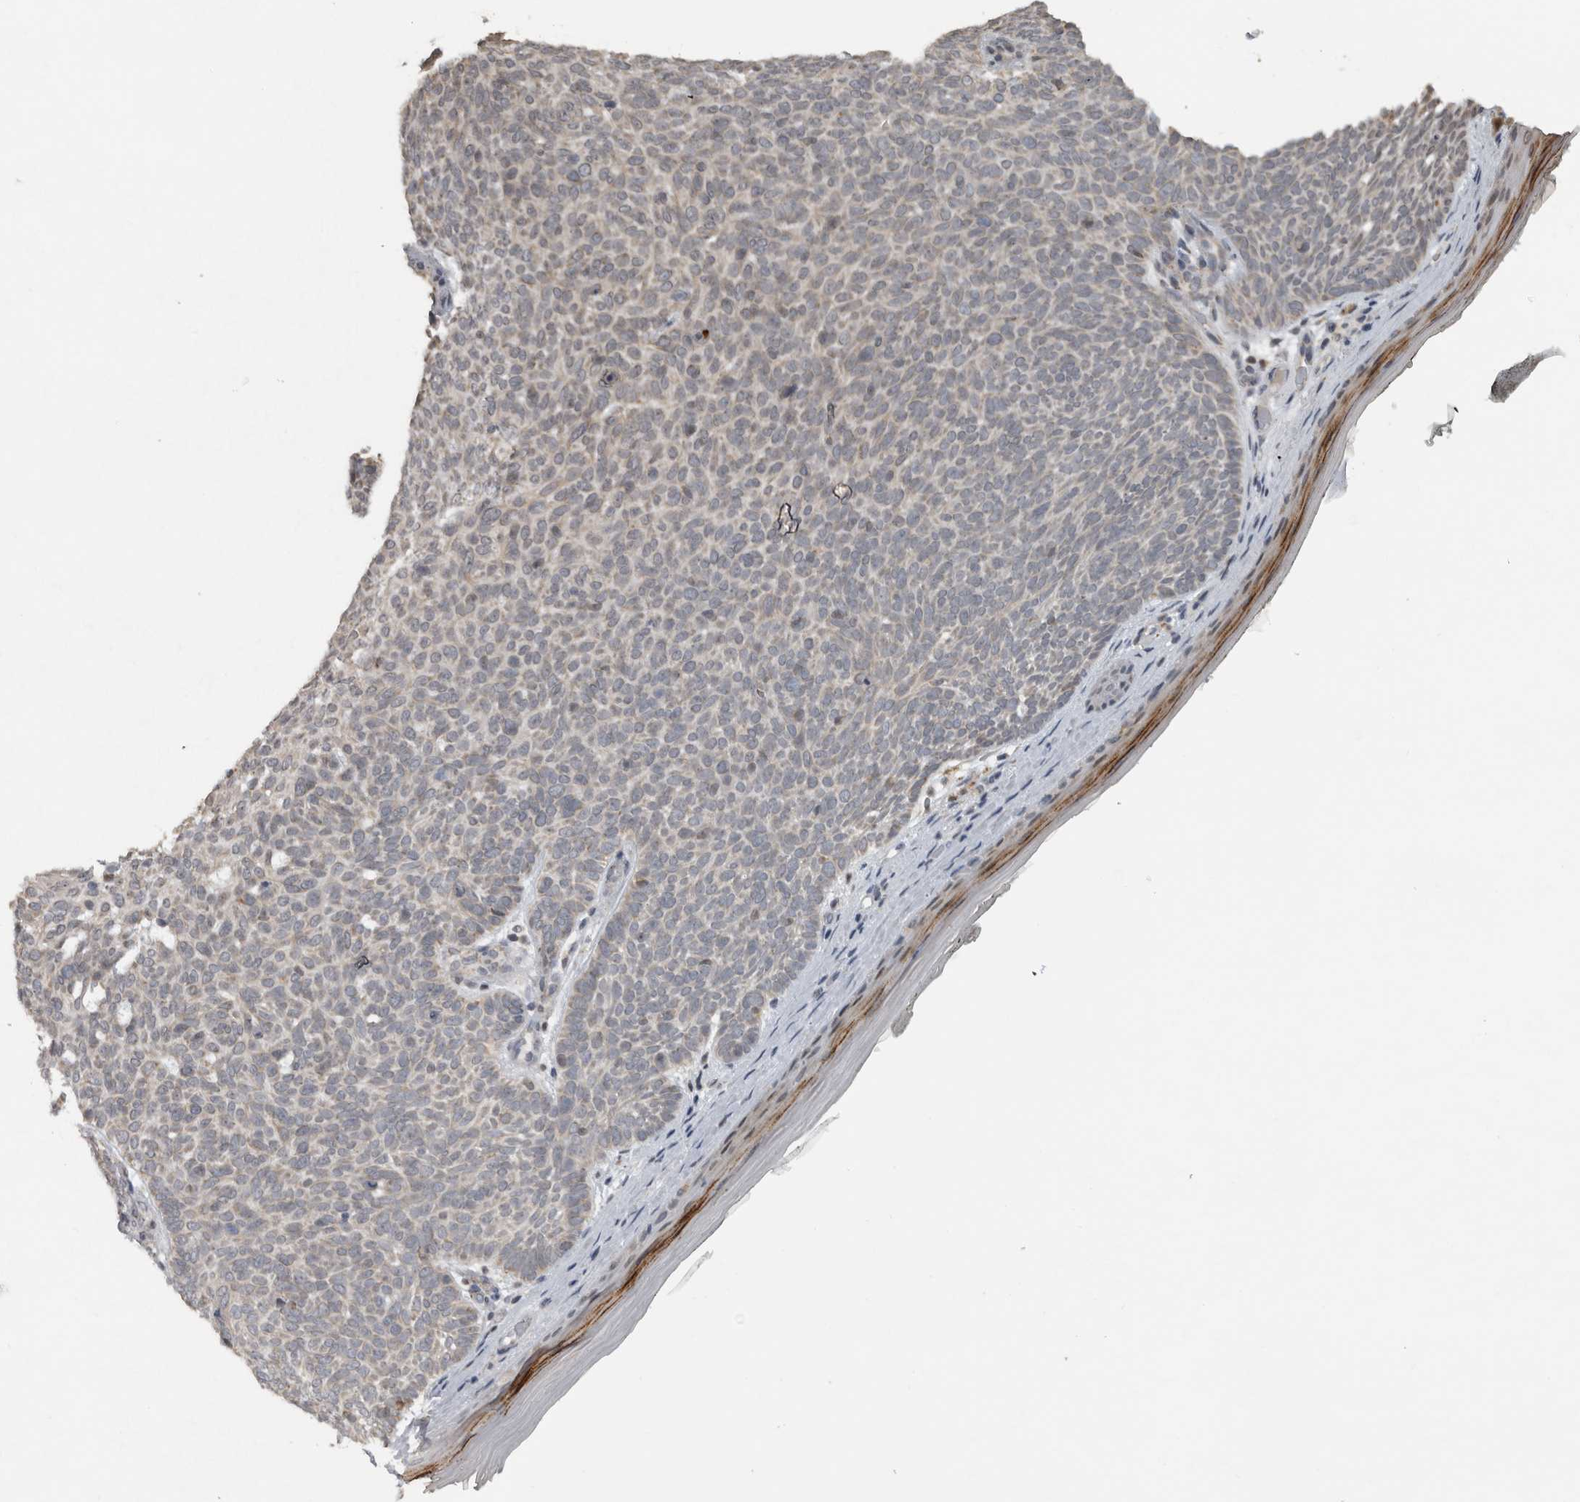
{"staining": {"intensity": "weak", "quantity": "<25%", "location": "cytoplasmic/membranous"}, "tissue": "skin cancer", "cell_type": "Tumor cells", "image_type": "cancer", "snomed": [{"axis": "morphology", "description": "Basal cell carcinoma"}, {"axis": "topography", "description": "Skin"}], "caption": "Human skin cancer stained for a protein using IHC displays no staining in tumor cells.", "gene": "OR2K2", "patient": {"sex": "male", "age": 61}}